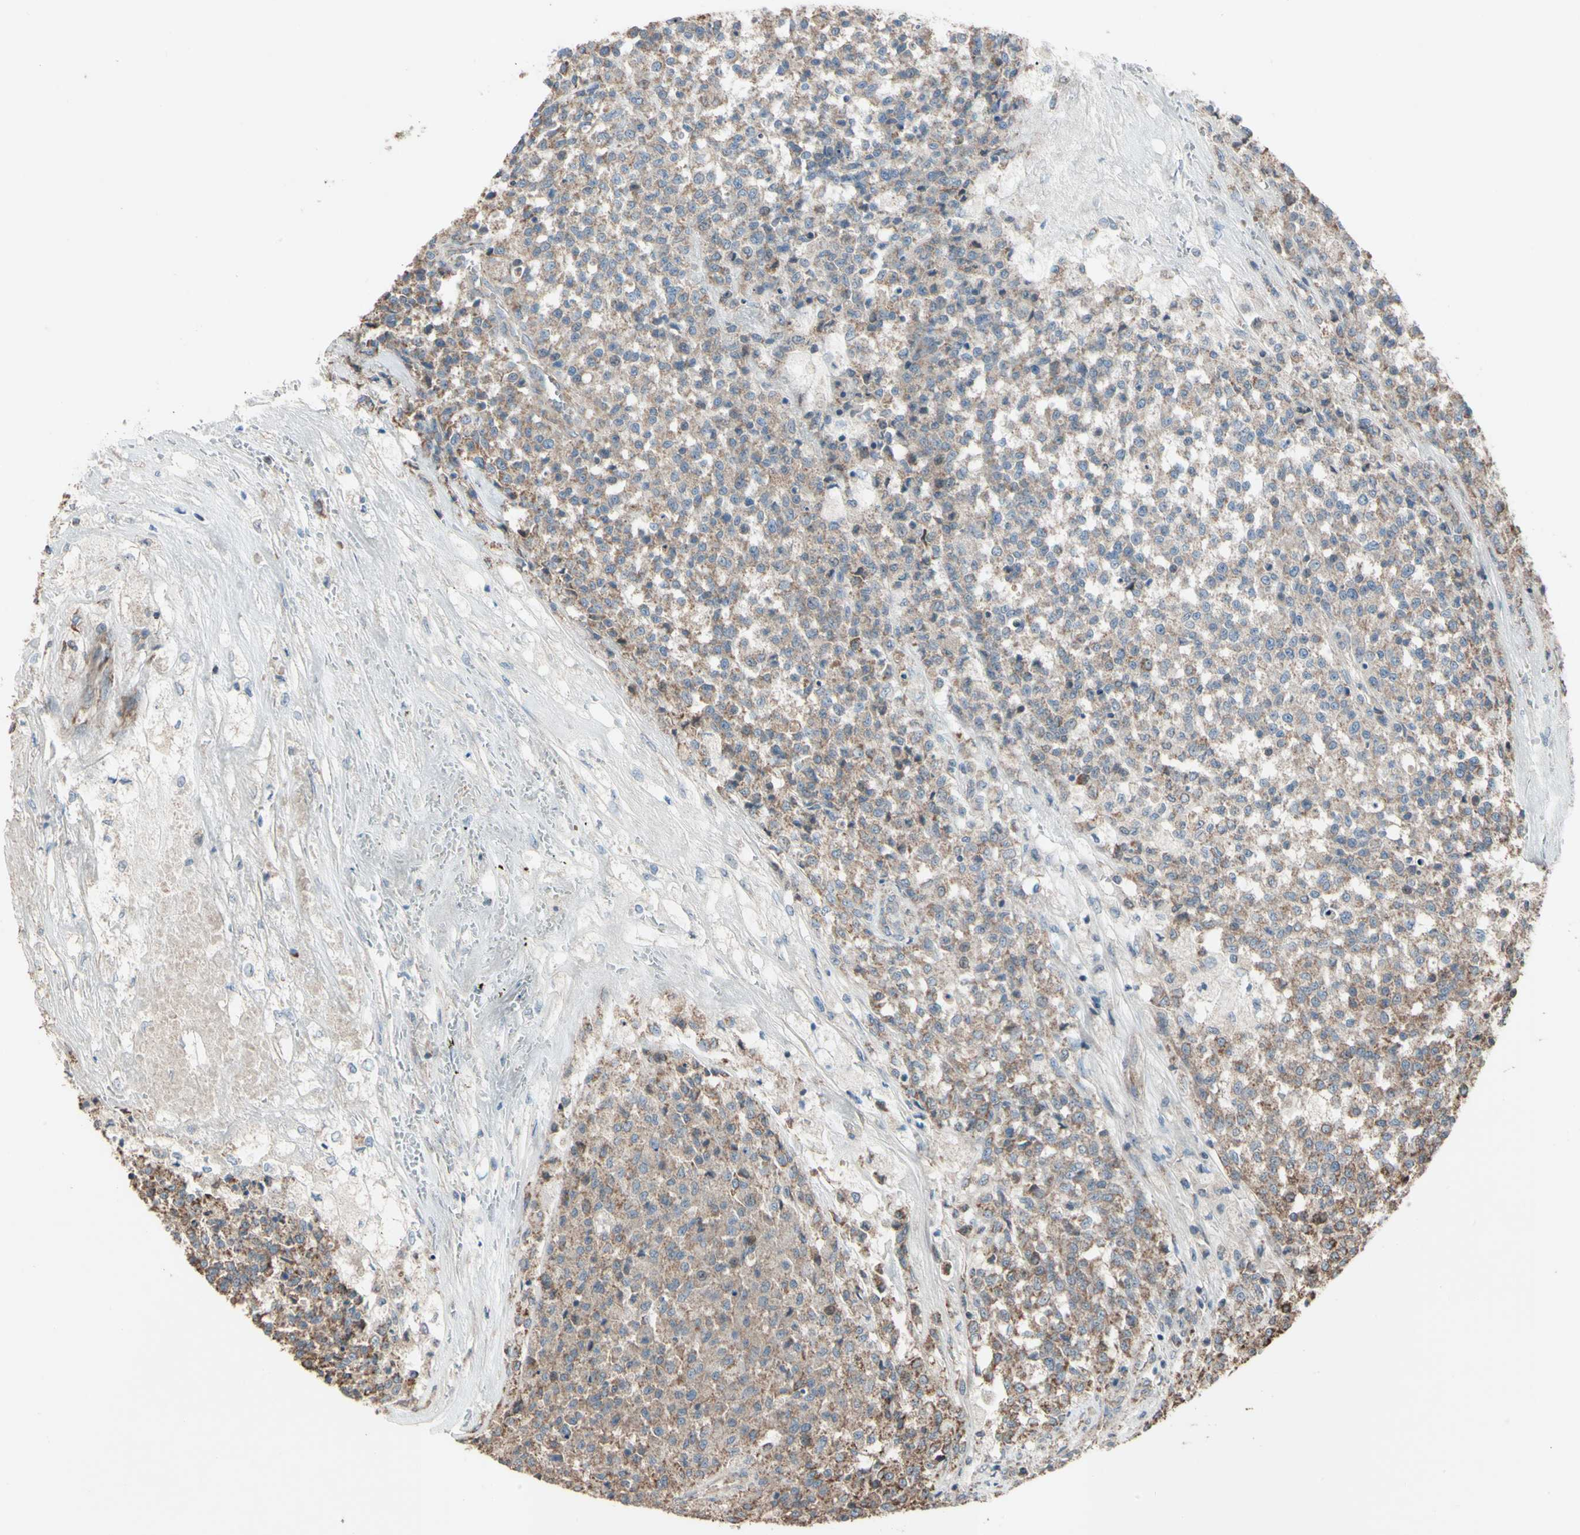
{"staining": {"intensity": "weak", "quantity": ">75%", "location": "cytoplasmic/membranous"}, "tissue": "testis cancer", "cell_type": "Tumor cells", "image_type": "cancer", "snomed": [{"axis": "morphology", "description": "Seminoma, NOS"}, {"axis": "topography", "description": "Testis"}], "caption": "Immunohistochemistry (IHC) image of human testis cancer stained for a protein (brown), which shows low levels of weak cytoplasmic/membranous staining in about >75% of tumor cells.", "gene": "ACOT8", "patient": {"sex": "male", "age": 59}}